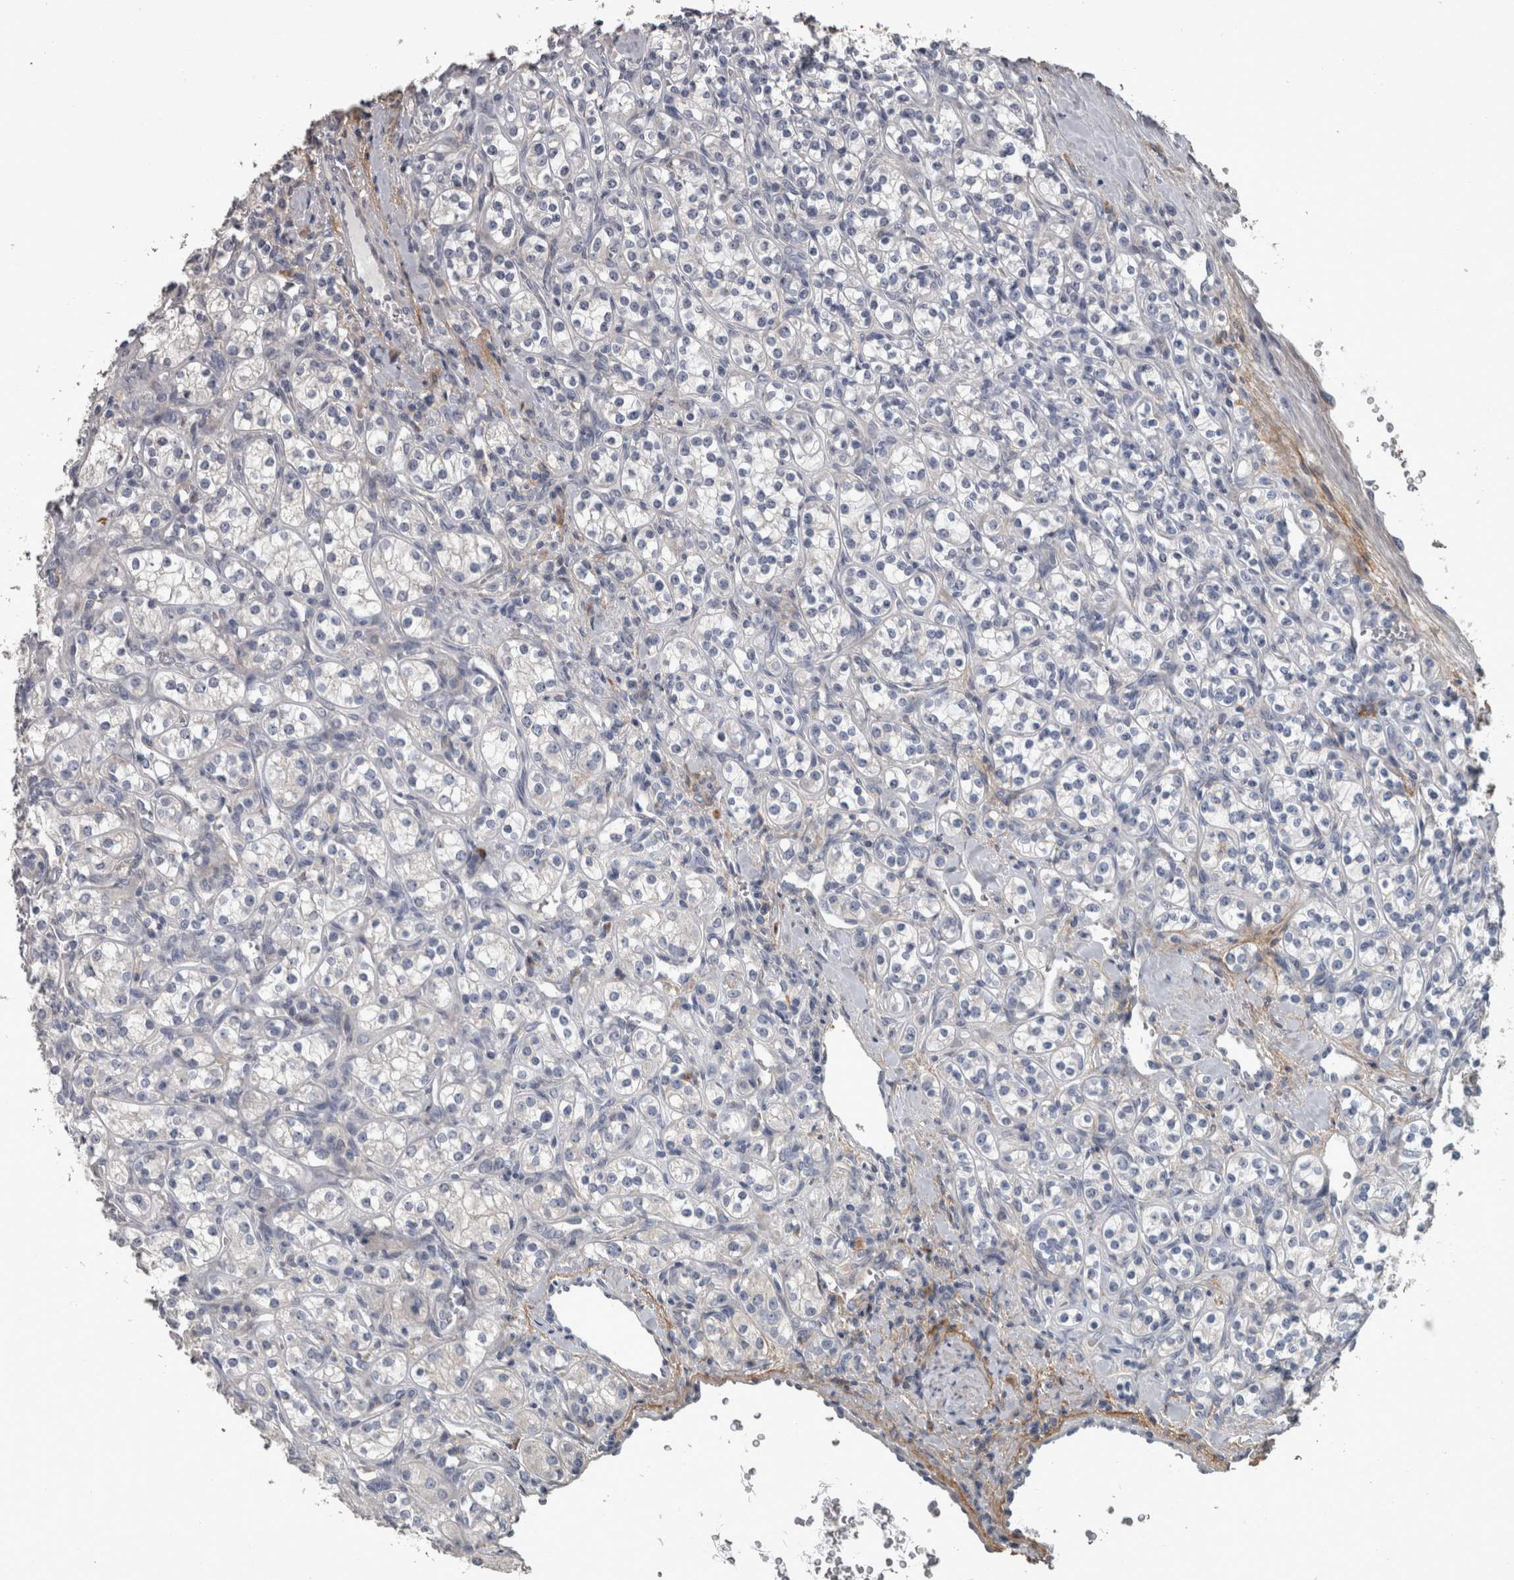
{"staining": {"intensity": "negative", "quantity": "none", "location": "none"}, "tissue": "renal cancer", "cell_type": "Tumor cells", "image_type": "cancer", "snomed": [{"axis": "morphology", "description": "Adenocarcinoma, NOS"}, {"axis": "topography", "description": "Kidney"}], "caption": "Renal cancer (adenocarcinoma) stained for a protein using immunohistochemistry (IHC) shows no expression tumor cells.", "gene": "EFEMP2", "patient": {"sex": "male", "age": 77}}